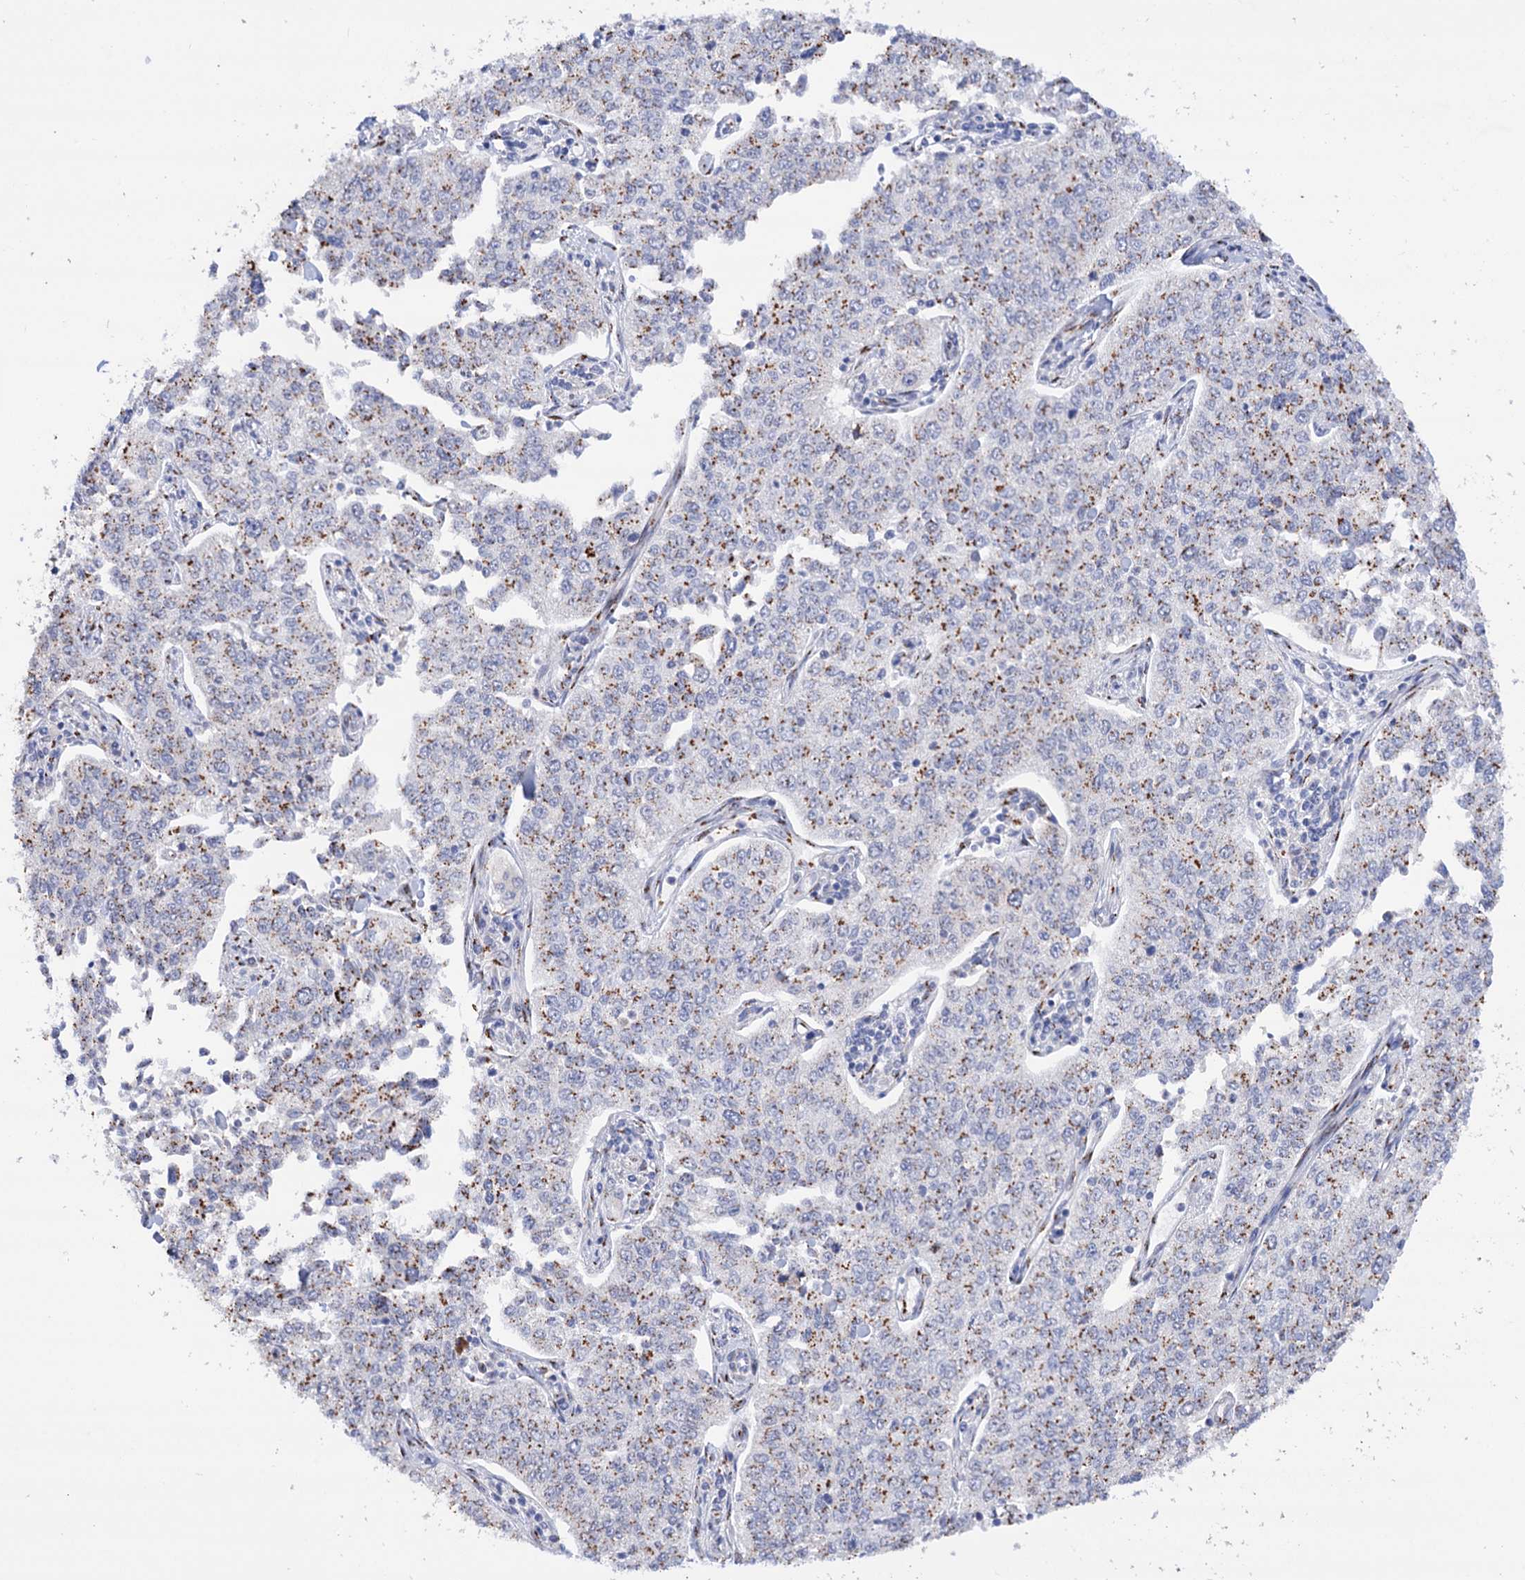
{"staining": {"intensity": "moderate", "quantity": ">75%", "location": "cytoplasmic/membranous"}, "tissue": "cervical cancer", "cell_type": "Tumor cells", "image_type": "cancer", "snomed": [{"axis": "morphology", "description": "Squamous cell carcinoma, NOS"}, {"axis": "topography", "description": "Cervix"}], "caption": "Cervical squamous cell carcinoma tissue demonstrates moderate cytoplasmic/membranous staining in about >75% of tumor cells", "gene": "C11orf96", "patient": {"sex": "female", "age": 35}}